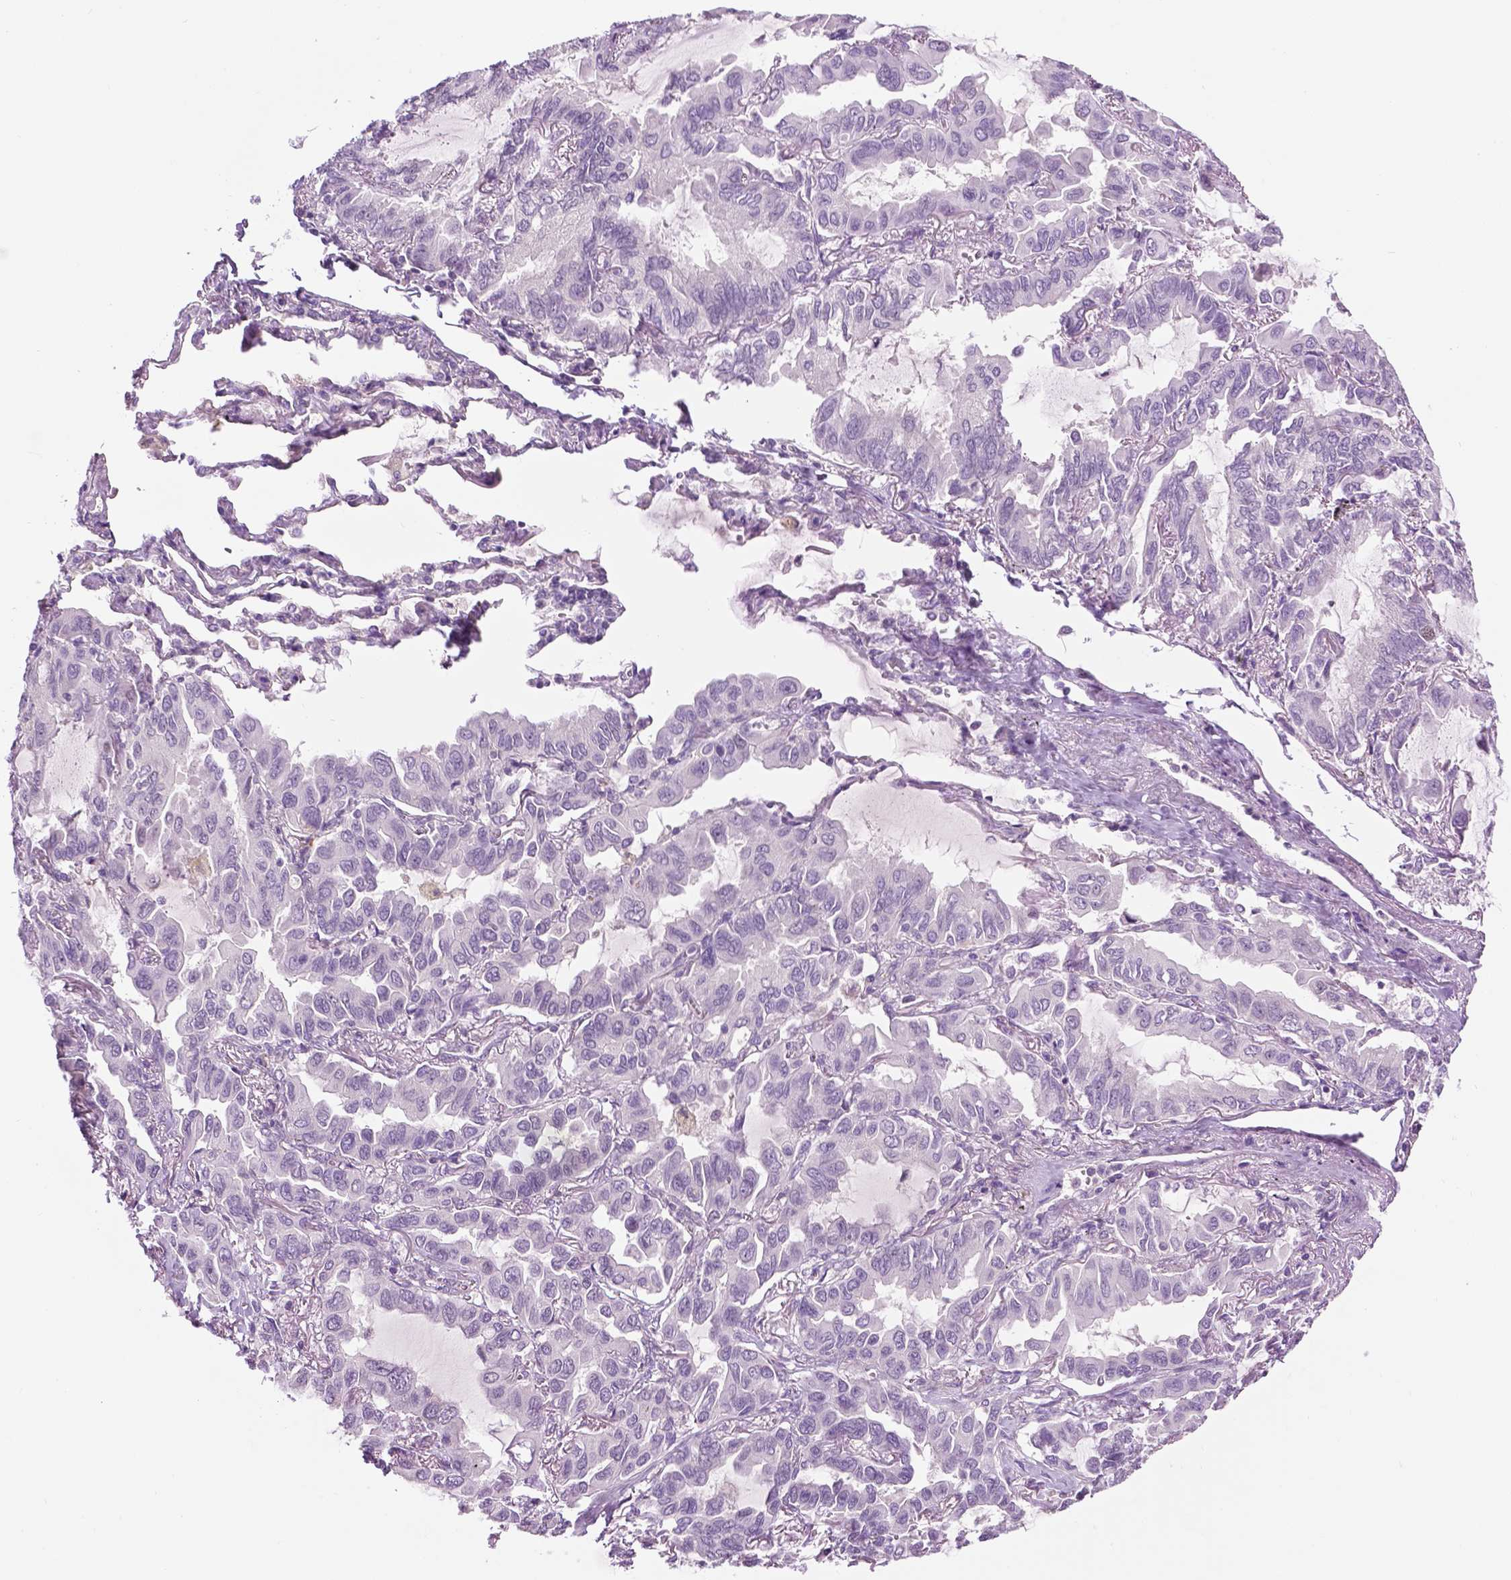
{"staining": {"intensity": "negative", "quantity": "none", "location": "none"}, "tissue": "lung cancer", "cell_type": "Tumor cells", "image_type": "cancer", "snomed": [{"axis": "morphology", "description": "Adenocarcinoma, NOS"}, {"axis": "topography", "description": "Lung"}], "caption": "High power microscopy photomicrograph of an IHC image of lung cancer, revealing no significant staining in tumor cells. Brightfield microscopy of immunohistochemistry (IHC) stained with DAB (3,3'-diaminobenzidine) (brown) and hematoxylin (blue), captured at high magnification.", "gene": "DENND4A", "patient": {"sex": "male", "age": 64}}